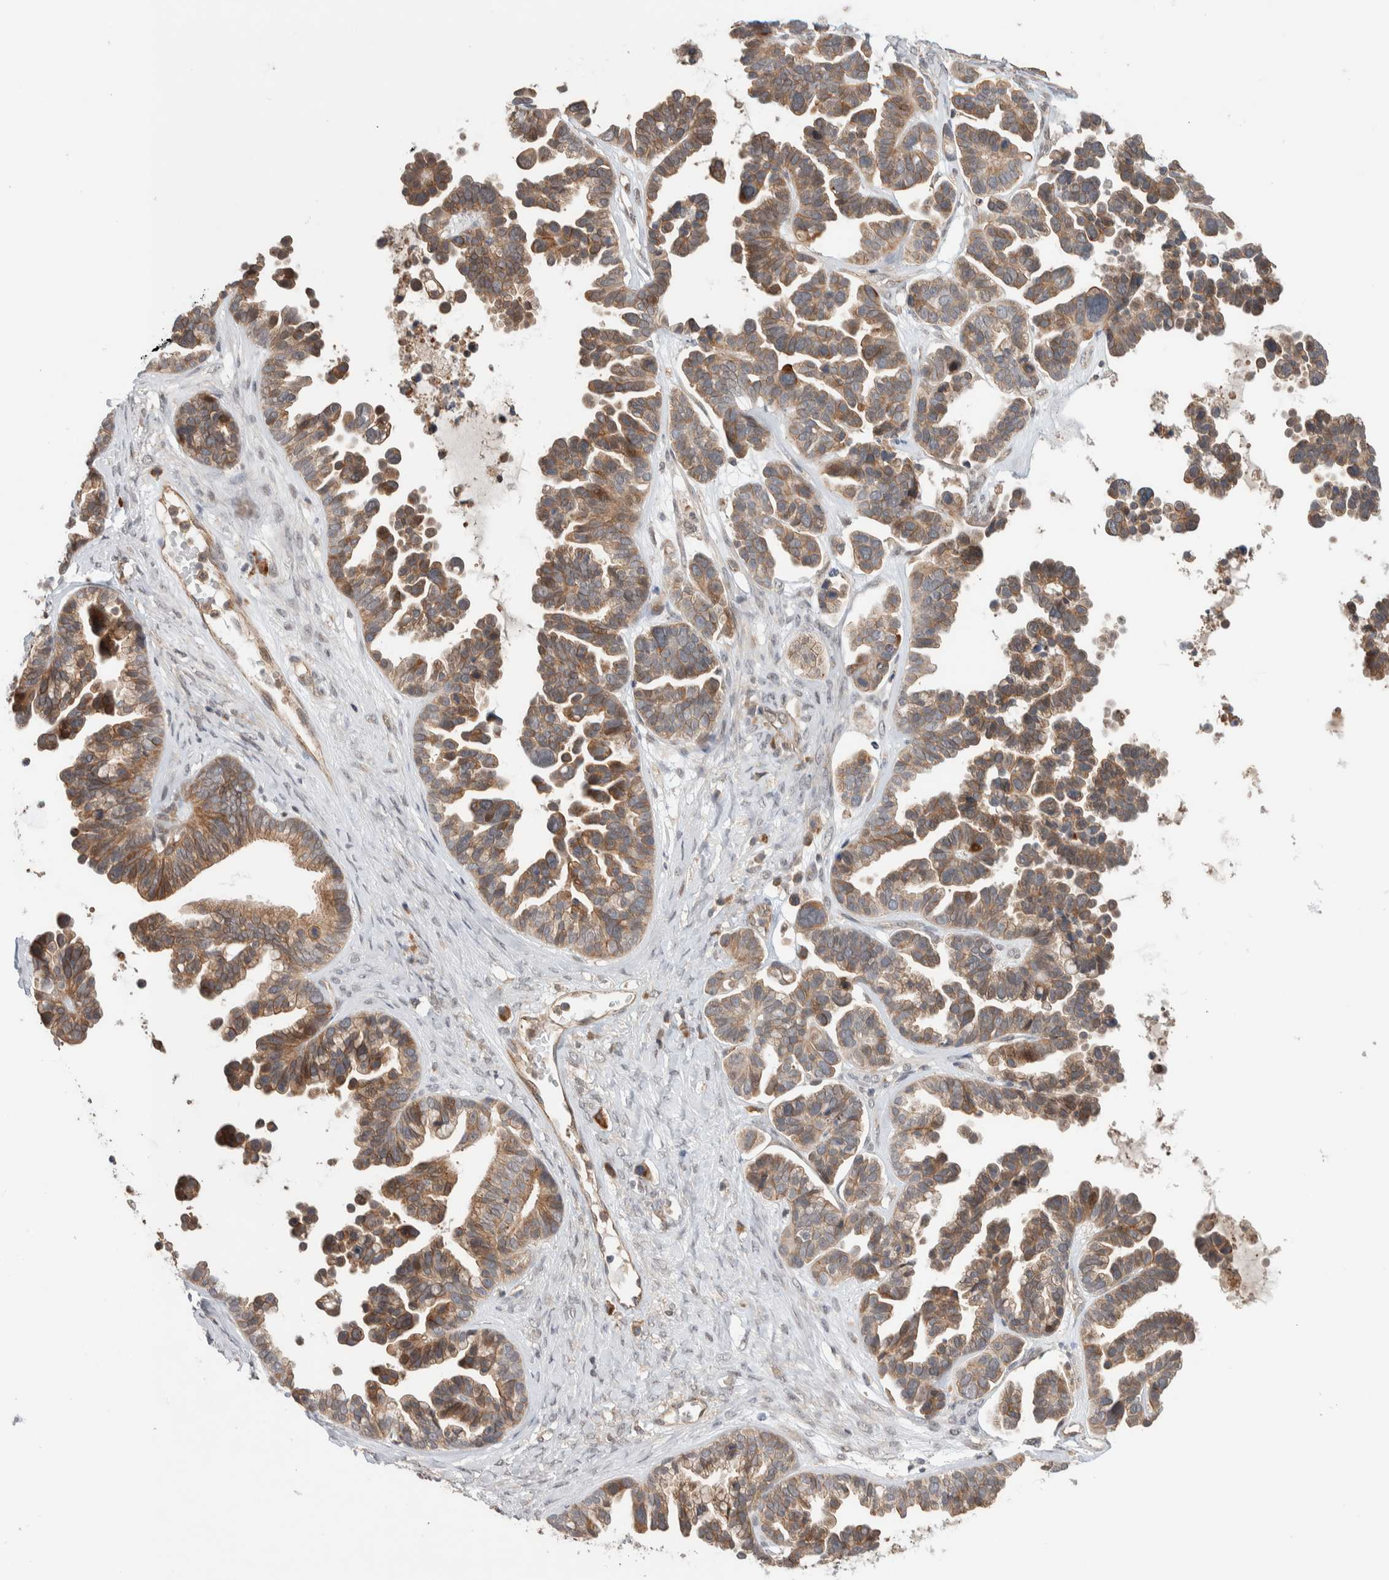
{"staining": {"intensity": "moderate", "quantity": ">75%", "location": "cytoplasmic/membranous"}, "tissue": "ovarian cancer", "cell_type": "Tumor cells", "image_type": "cancer", "snomed": [{"axis": "morphology", "description": "Cystadenocarcinoma, serous, NOS"}, {"axis": "topography", "description": "Ovary"}], "caption": "A photomicrograph of ovarian serous cystadenocarcinoma stained for a protein demonstrates moderate cytoplasmic/membranous brown staining in tumor cells.", "gene": "DEPTOR", "patient": {"sex": "female", "age": 56}}